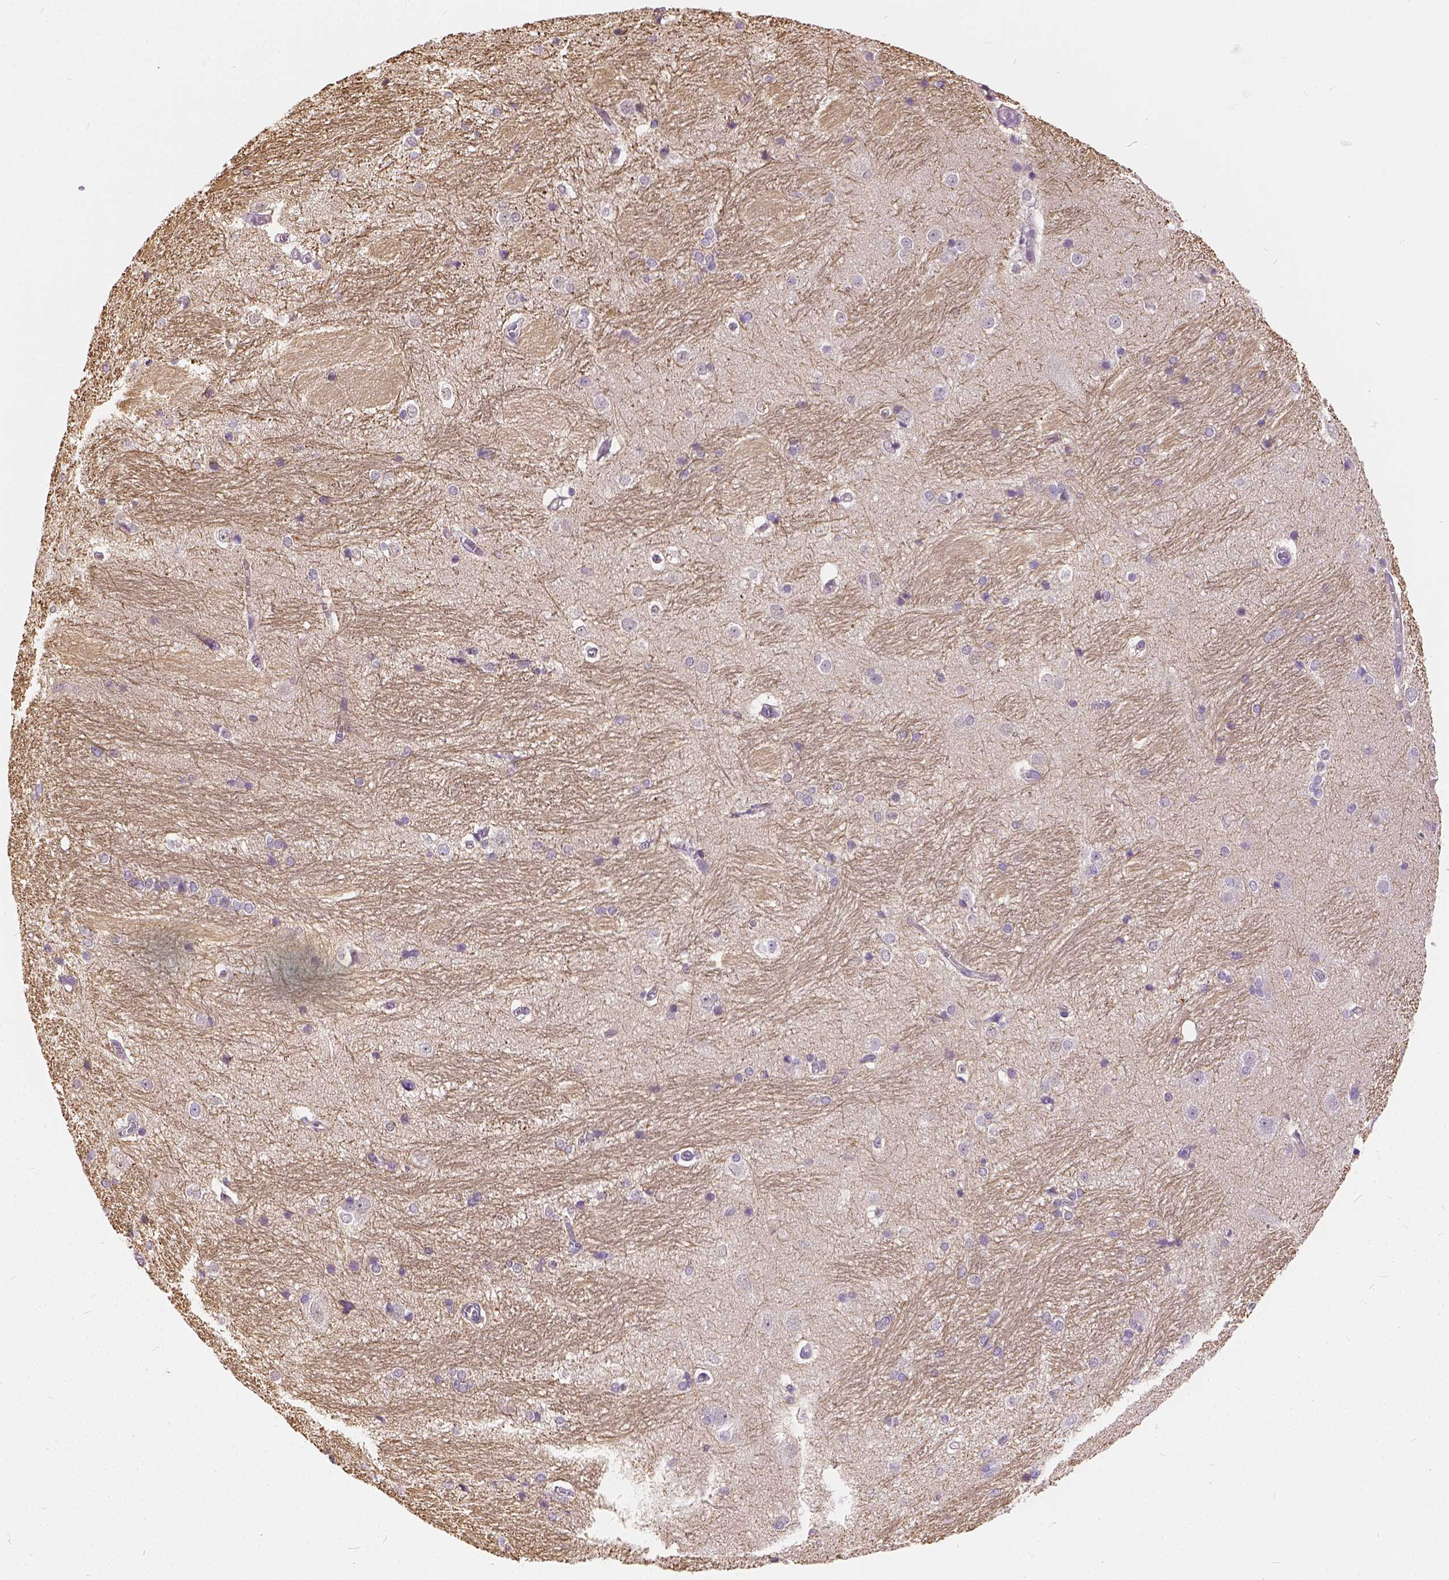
{"staining": {"intensity": "negative", "quantity": "none", "location": "none"}, "tissue": "hippocampus", "cell_type": "Glial cells", "image_type": "normal", "snomed": [{"axis": "morphology", "description": "Normal tissue, NOS"}, {"axis": "topography", "description": "Cerebral cortex"}, {"axis": "topography", "description": "Hippocampus"}], "caption": "The image reveals no staining of glial cells in normal hippocampus.", "gene": "CADM4", "patient": {"sex": "female", "age": 19}}